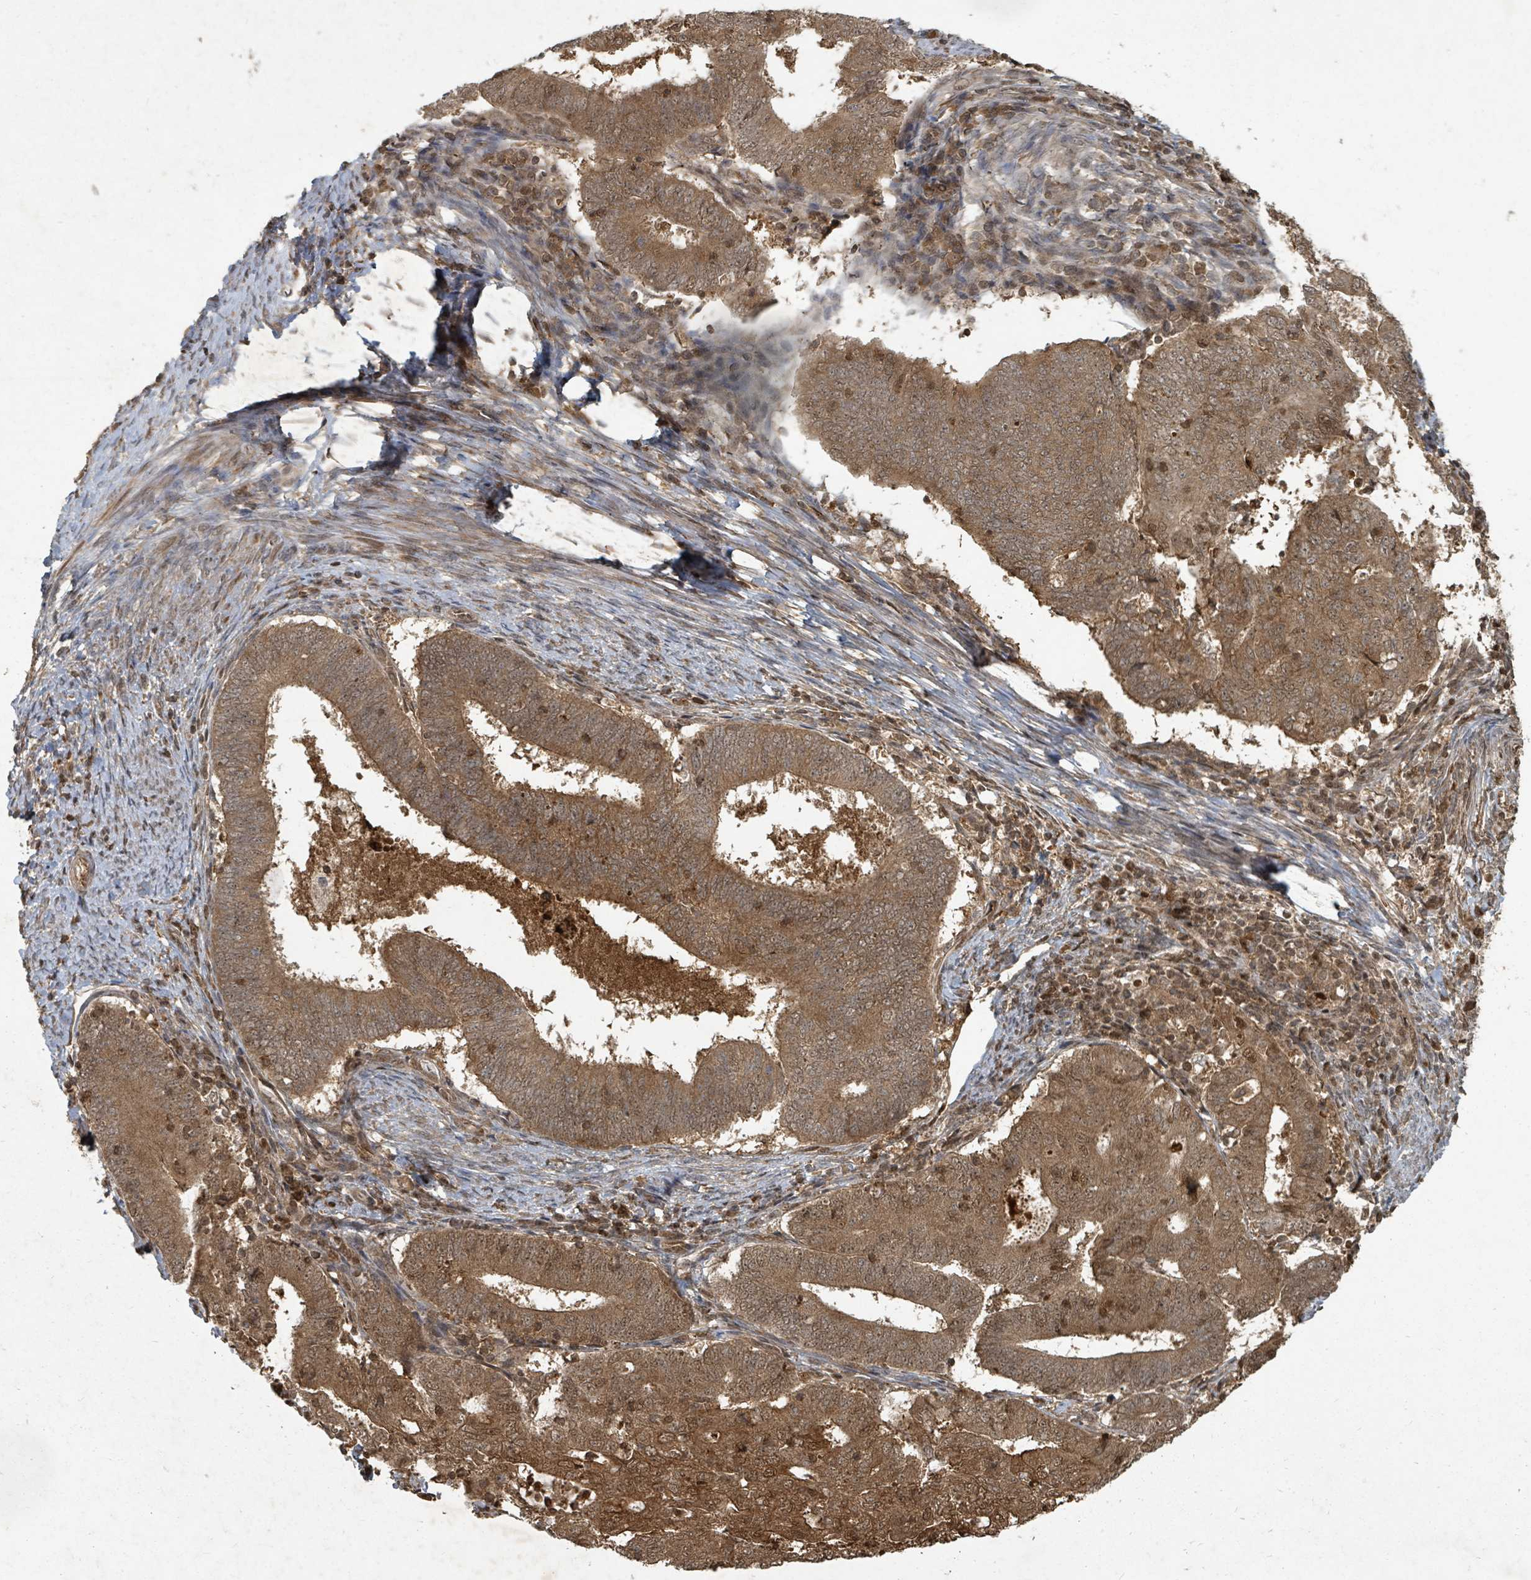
{"staining": {"intensity": "moderate", "quantity": ">75%", "location": "cytoplasmic/membranous,nuclear"}, "tissue": "endometrial cancer", "cell_type": "Tumor cells", "image_type": "cancer", "snomed": [{"axis": "morphology", "description": "Adenocarcinoma, NOS"}, {"axis": "topography", "description": "Endometrium"}], "caption": "This photomicrograph reveals immunohistochemistry (IHC) staining of endometrial cancer, with medium moderate cytoplasmic/membranous and nuclear staining in approximately >75% of tumor cells.", "gene": "KDM4E", "patient": {"sex": "female", "age": 70}}